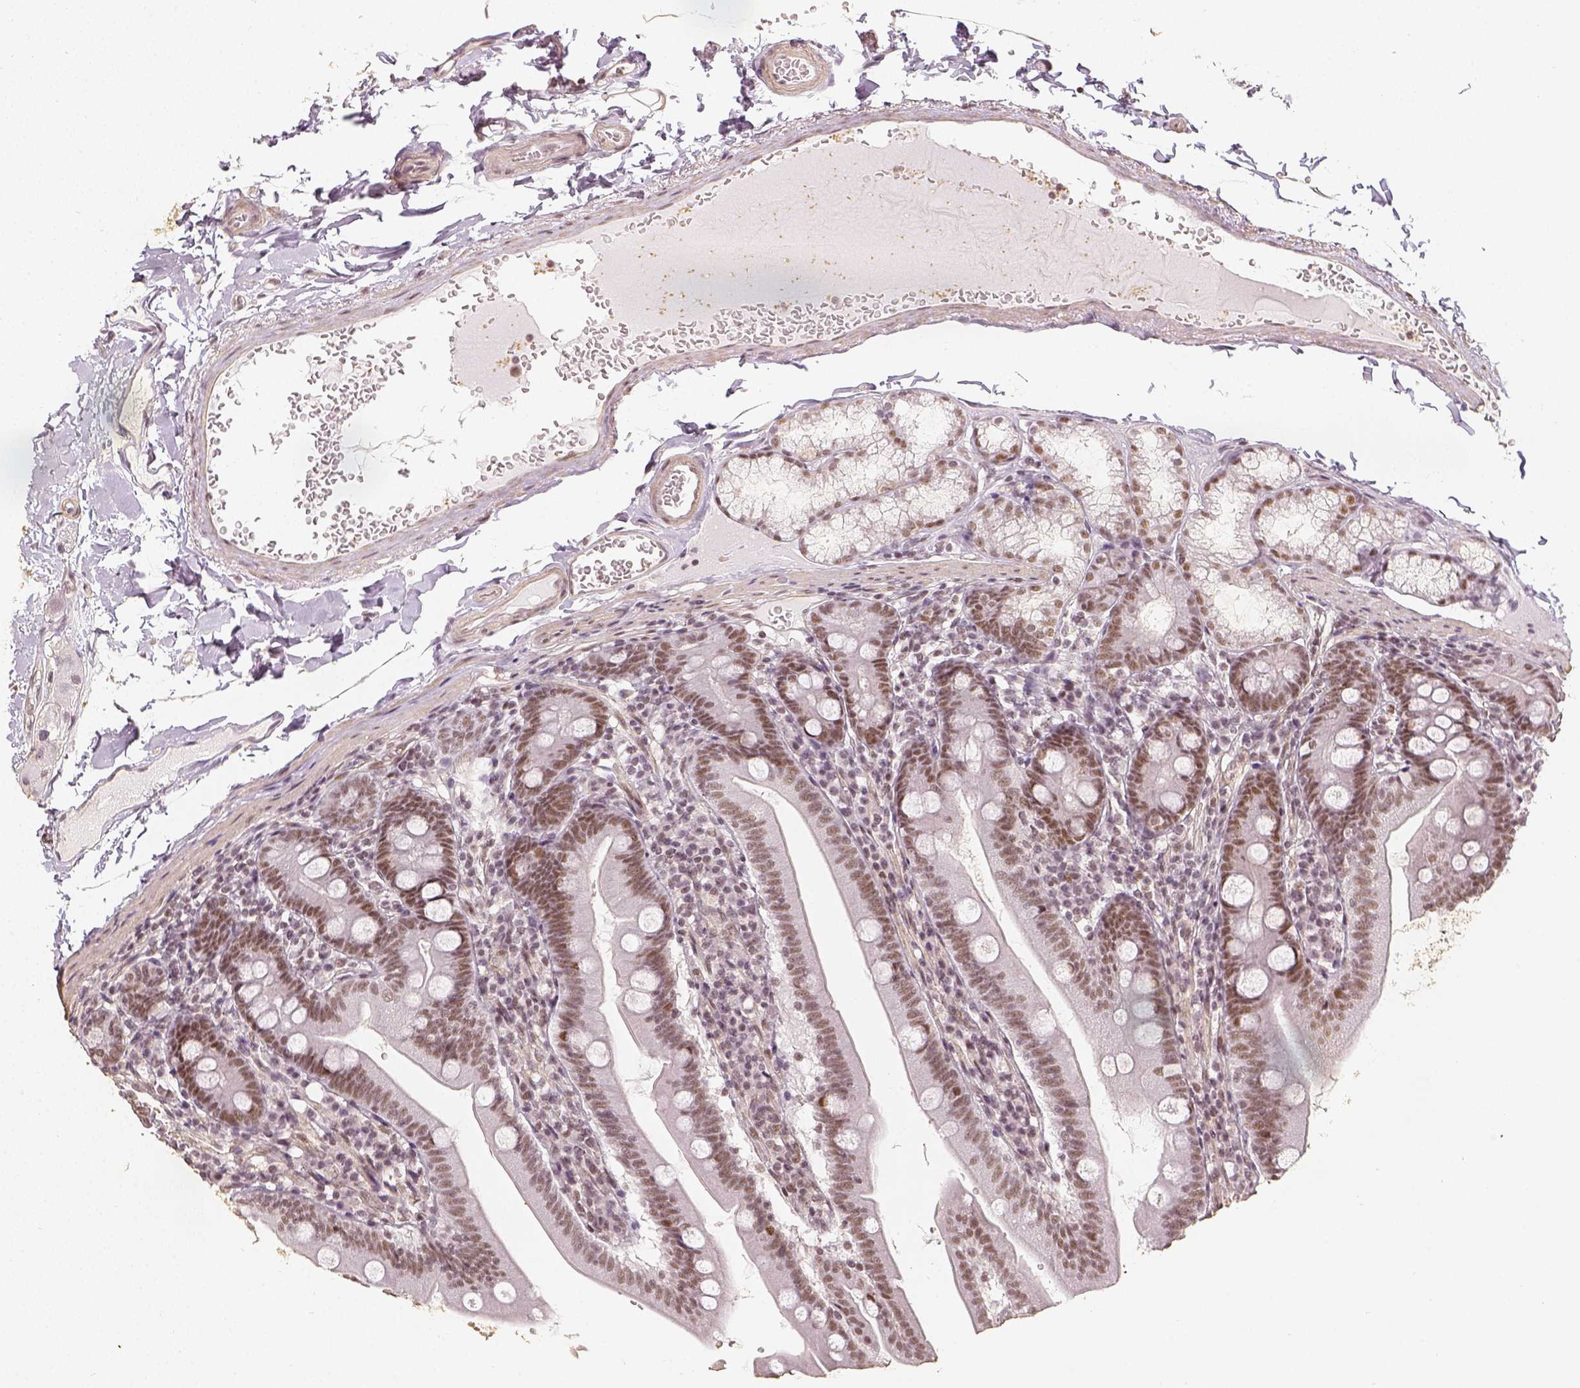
{"staining": {"intensity": "moderate", "quantity": ">75%", "location": "nuclear"}, "tissue": "duodenum", "cell_type": "Glandular cells", "image_type": "normal", "snomed": [{"axis": "morphology", "description": "Normal tissue, NOS"}, {"axis": "topography", "description": "Duodenum"}], "caption": "Immunohistochemistry (DAB (3,3'-diaminobenzidine)) staining of unremarkable human duodenum reveals moderate nuclear protein expression in about >75% of glandular cells. The staining is performed using DAB (3,3'-diaminobenzidine) brown chromogen to label protein expression. The nuclei are counter-stained blue using hematoxylin.", "gene": "HDAC1", "patient": {"sex": "female", "age": 67}}